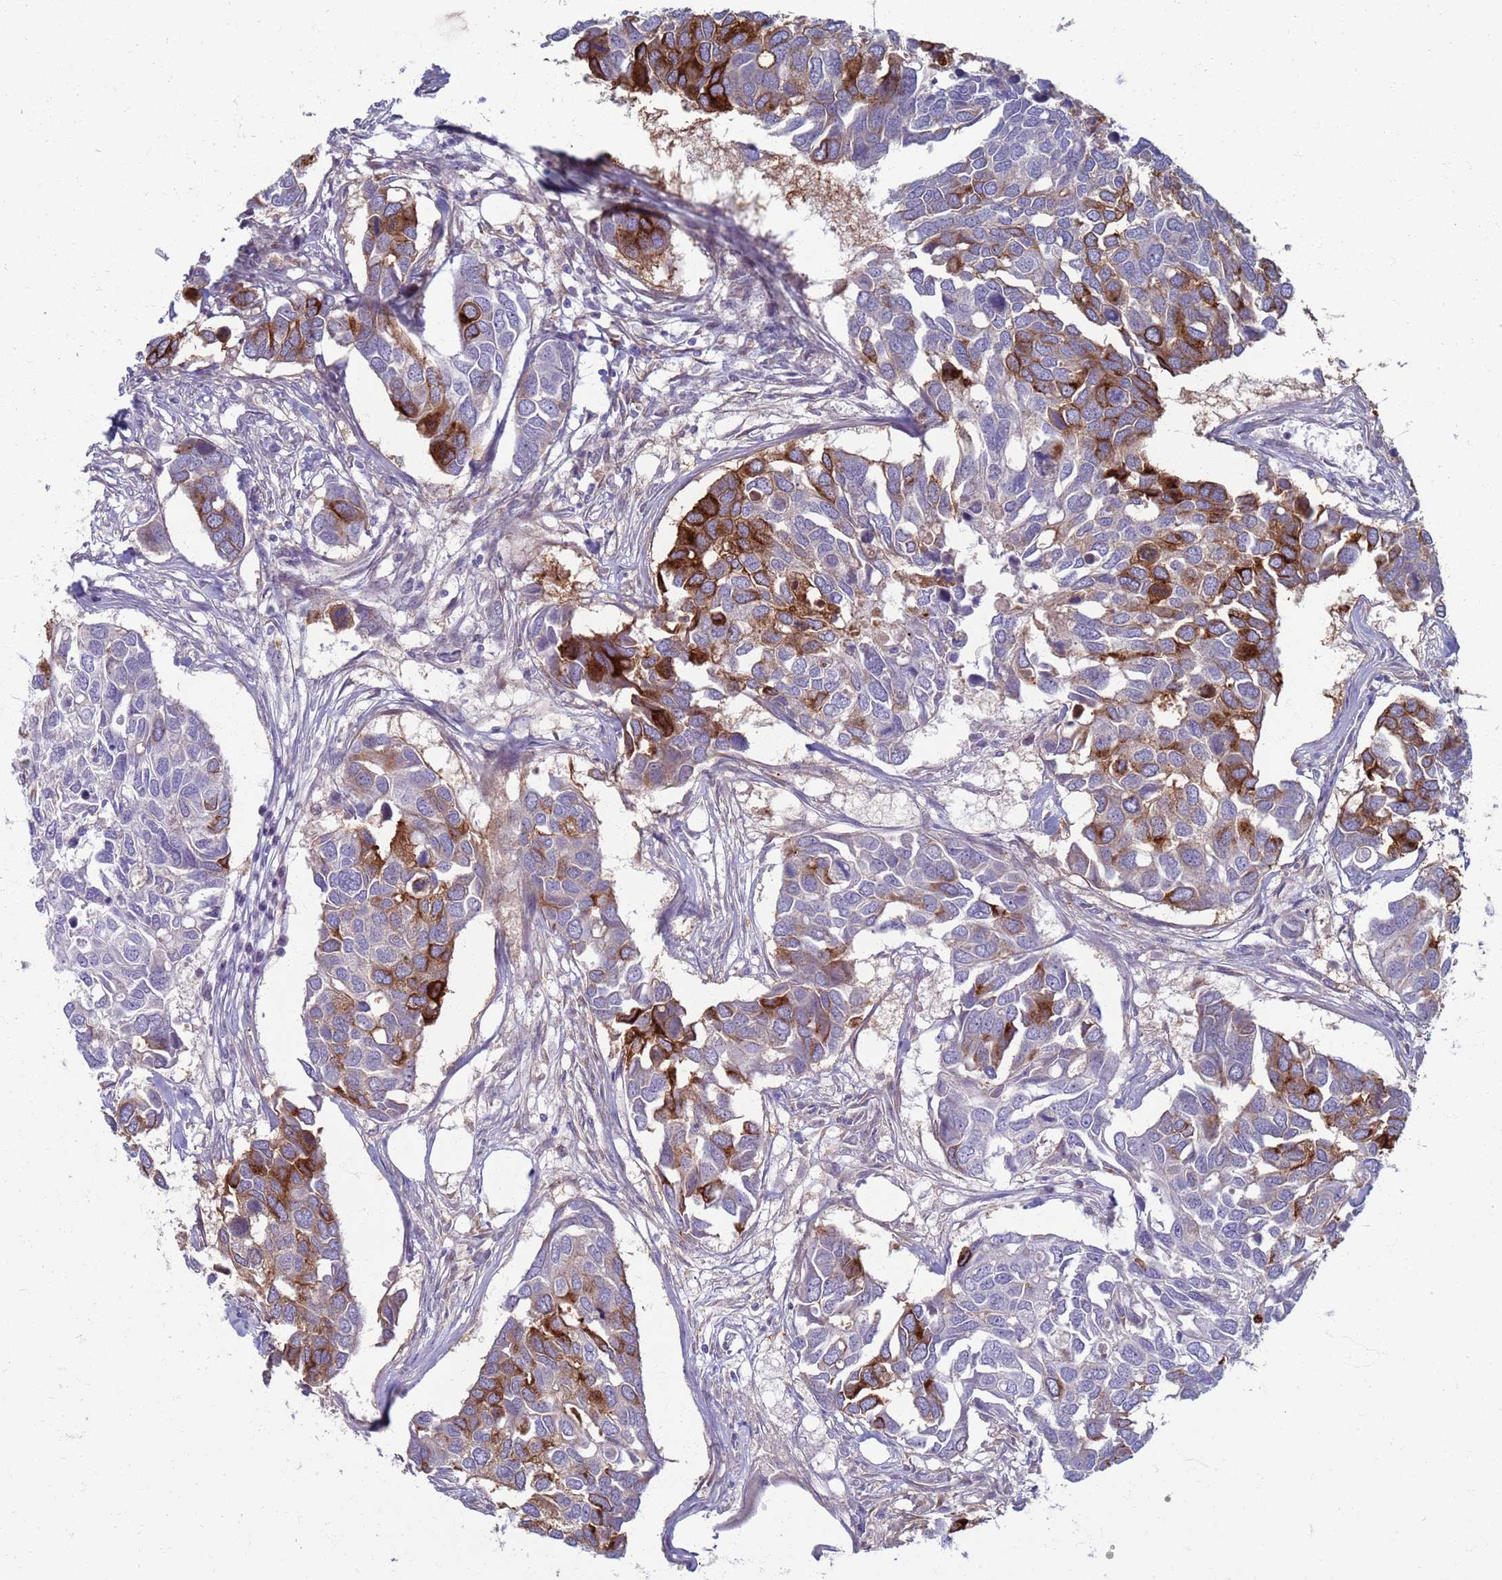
{"staining": {"intensity": "strong", "quantity": "<25%", "location": "cytoplasmic/membranous"}, "tissue": "breast cancer", "cell_type": "Tumor cells", "image_type": "cancer", "snomed": [{"axis": "morphology", "description": "Duct carcinoma"}, {"axis": "topography", "description": "Breast"}], "caption": "Immunohistochemical staining of breast cancer (intraductal carcinoma) demonstrates strong cytoplasmic/membranous protein expression in about <25% of tumor cells.", "gene": "CLCA2", "patient": {"sex": "female", "age": 83}}